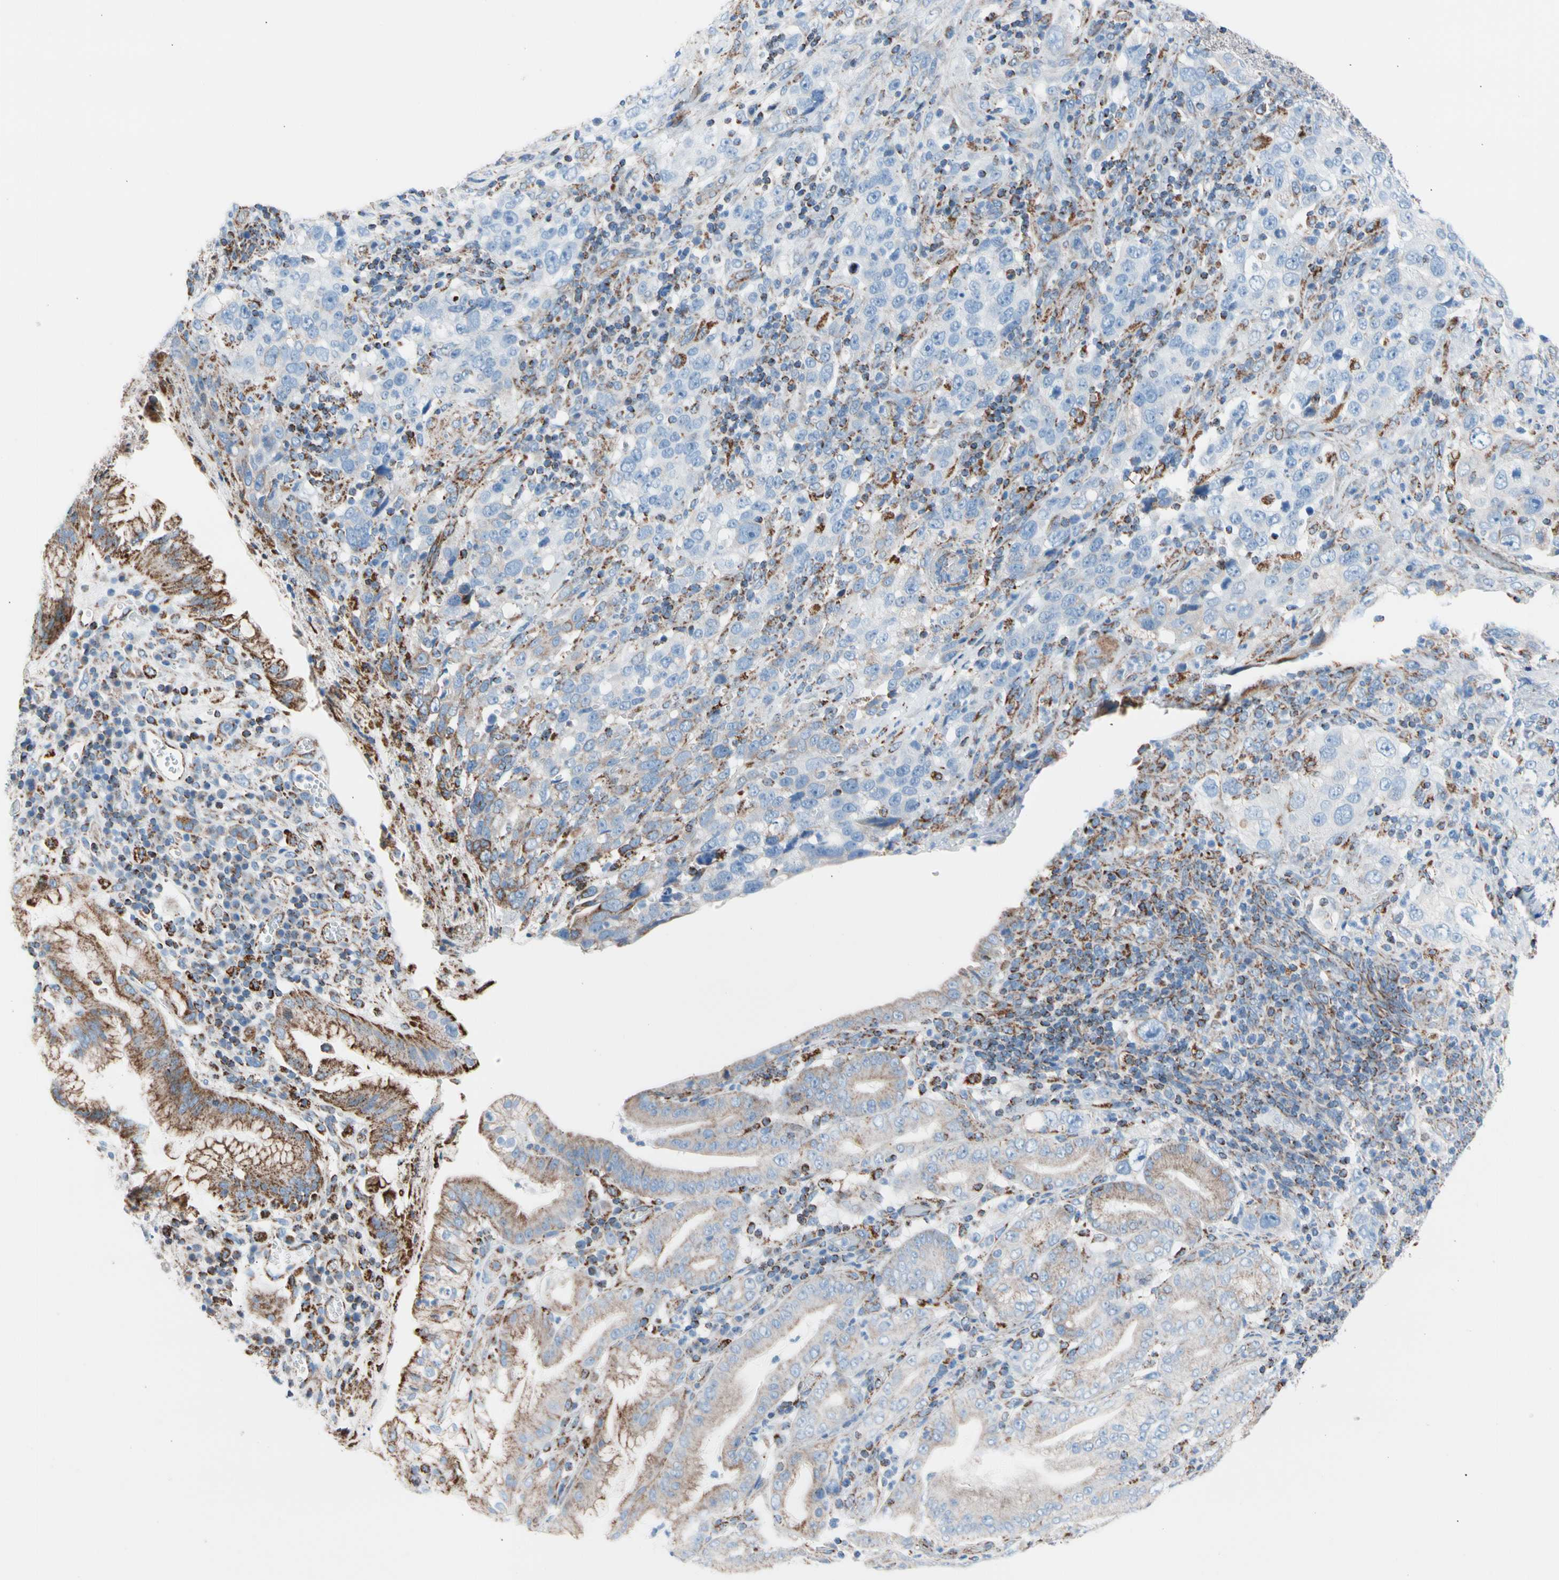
{"staining": {"intensity": "negative", "quantity": "none", "location": "none"}, "tissue": "stomach cancer", "cell_type": "Tumor cells", "image_type": "cancer", "snomed": [{"axis": "morphology", "description": "Normal tissue, NOS"}, {"axis": "morphology", "description": "Adenocarcinoma, NOS"}, {"axis": "topography", "description": "Stomach"}], "caption": "Tumor cells show no significant protein positivity in stomach cancer (adenocarcinoma).", "gene": "HK1", "patient": {"sex": "male", "age": 48}}